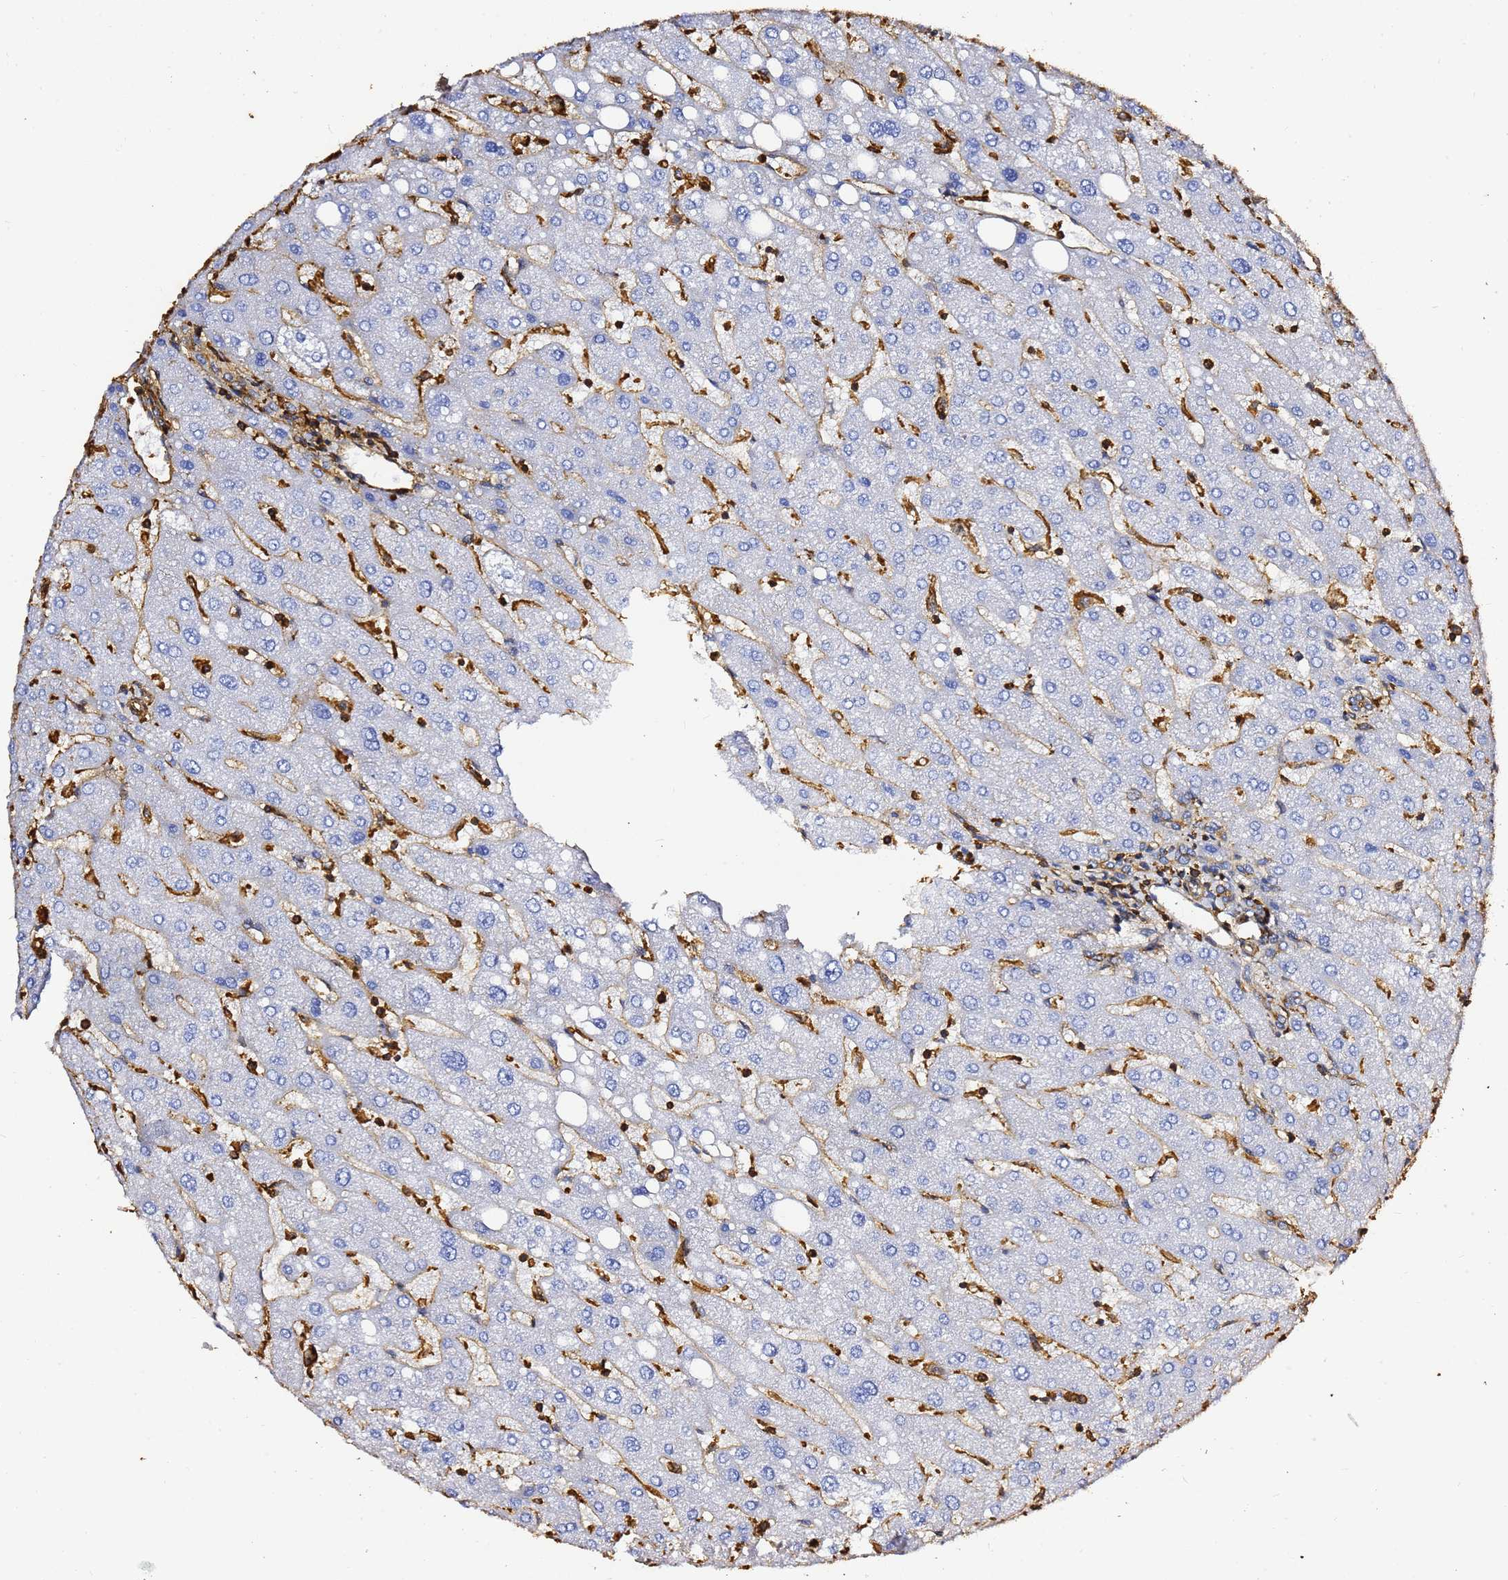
{"staining": {"intensity": "moderate", "quantity": ">75%", "location": "cytoplasmic/membranous"}, "tissue": "liver", "cell_type": "Cholangiocytes", "image_type": "normal", "snomed": [{"axis": "morphology", "description": "Normal tissue, NOS"}, {"axis": "topography", "description": "Liver"}], "caption": "Brown immunohistochemical staining in benign human liver displays moderate cytoplasmic/membranous positivity in about >75% of cholangiocytes.", "gene": "ACTA1", "patient": {"sex": "male", "age": 67}}